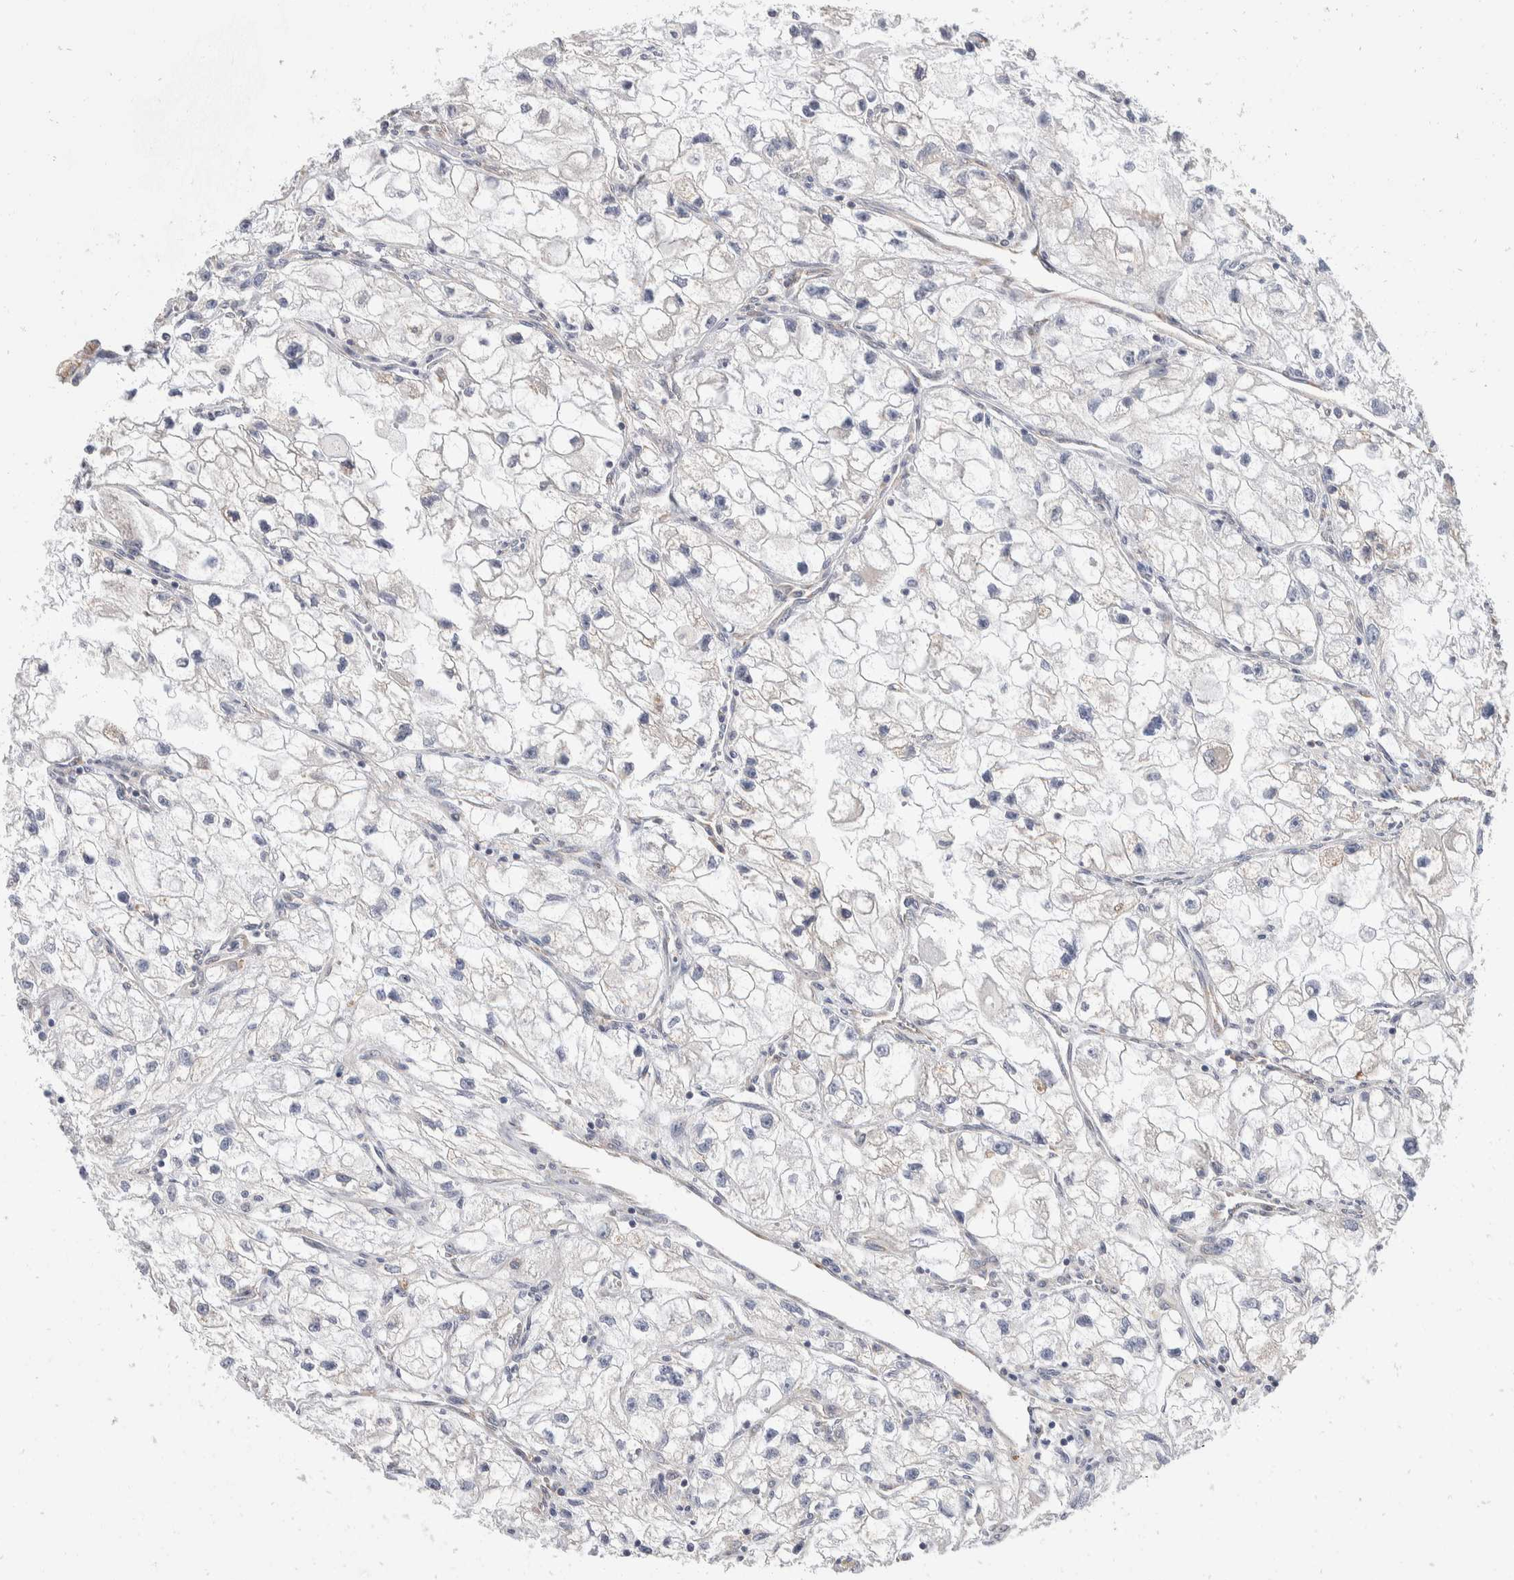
{"staining": {"intensity": "negative", "quantity": "none", "location": "none"}, "tissue": "renal cancer", "cell_type": "Tumor cells", "image_type": "cancer", "snomed": [{"axis": "morphology", "description": "Adenocarcinoma, NOS"}, {"axis": "topography", "description": "Kidney"}], "caption": "Immunohistochemistry of human adenocarcinoma (renal) reveals no expression in tumor cells. (DAB (3,3'-diaminobenzidine) immunohistochemistry, high magnification).", "gene": "TMEM245", "patient": {"sex": "female", "age": 70}}